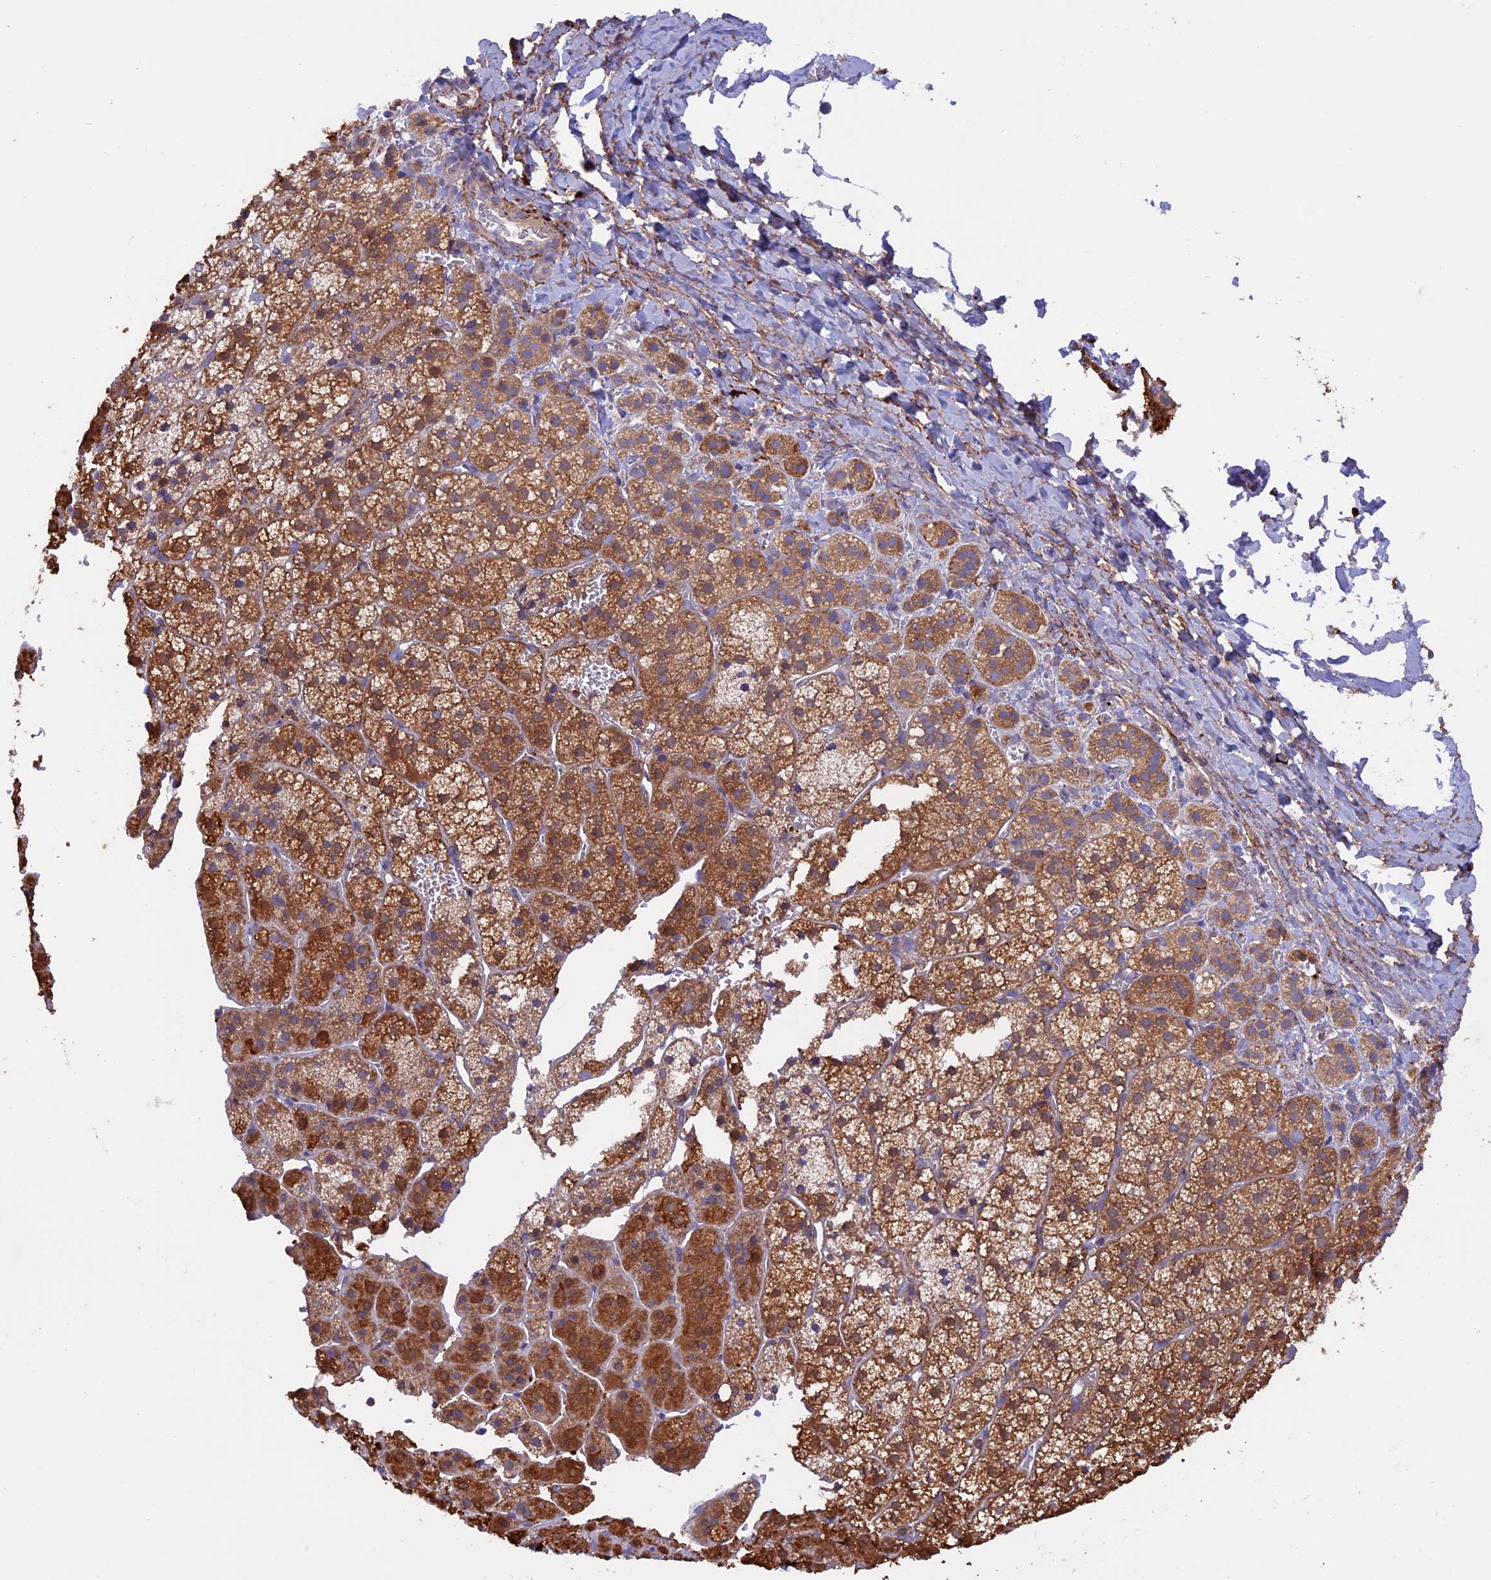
{"staining": {"intensity": "moderate", "quantity": ">75%", "location": "cytoplasmic/membranous"}, "tissue": "adrenal gland", "cell_type": "Glandular cells", "image_type": "normal", "snomed": [{"axis": "morphology", "description": "Normal tissue, NOS"}, {"axis": "topography", "description": "Adrenal gland"}], "caption": "Immunohistochemical staining of unremarkable adrenal gland demonstrates moderate cytoplasmic/membranous protein expression in about >75% of glandular cells. (DAB (3,3'-diaminobenzidine) IHC, brown staining for protein, blue staining for nuclei).", "gene": "PTPN9", "patient": {"sex": "female", "age": 44}}